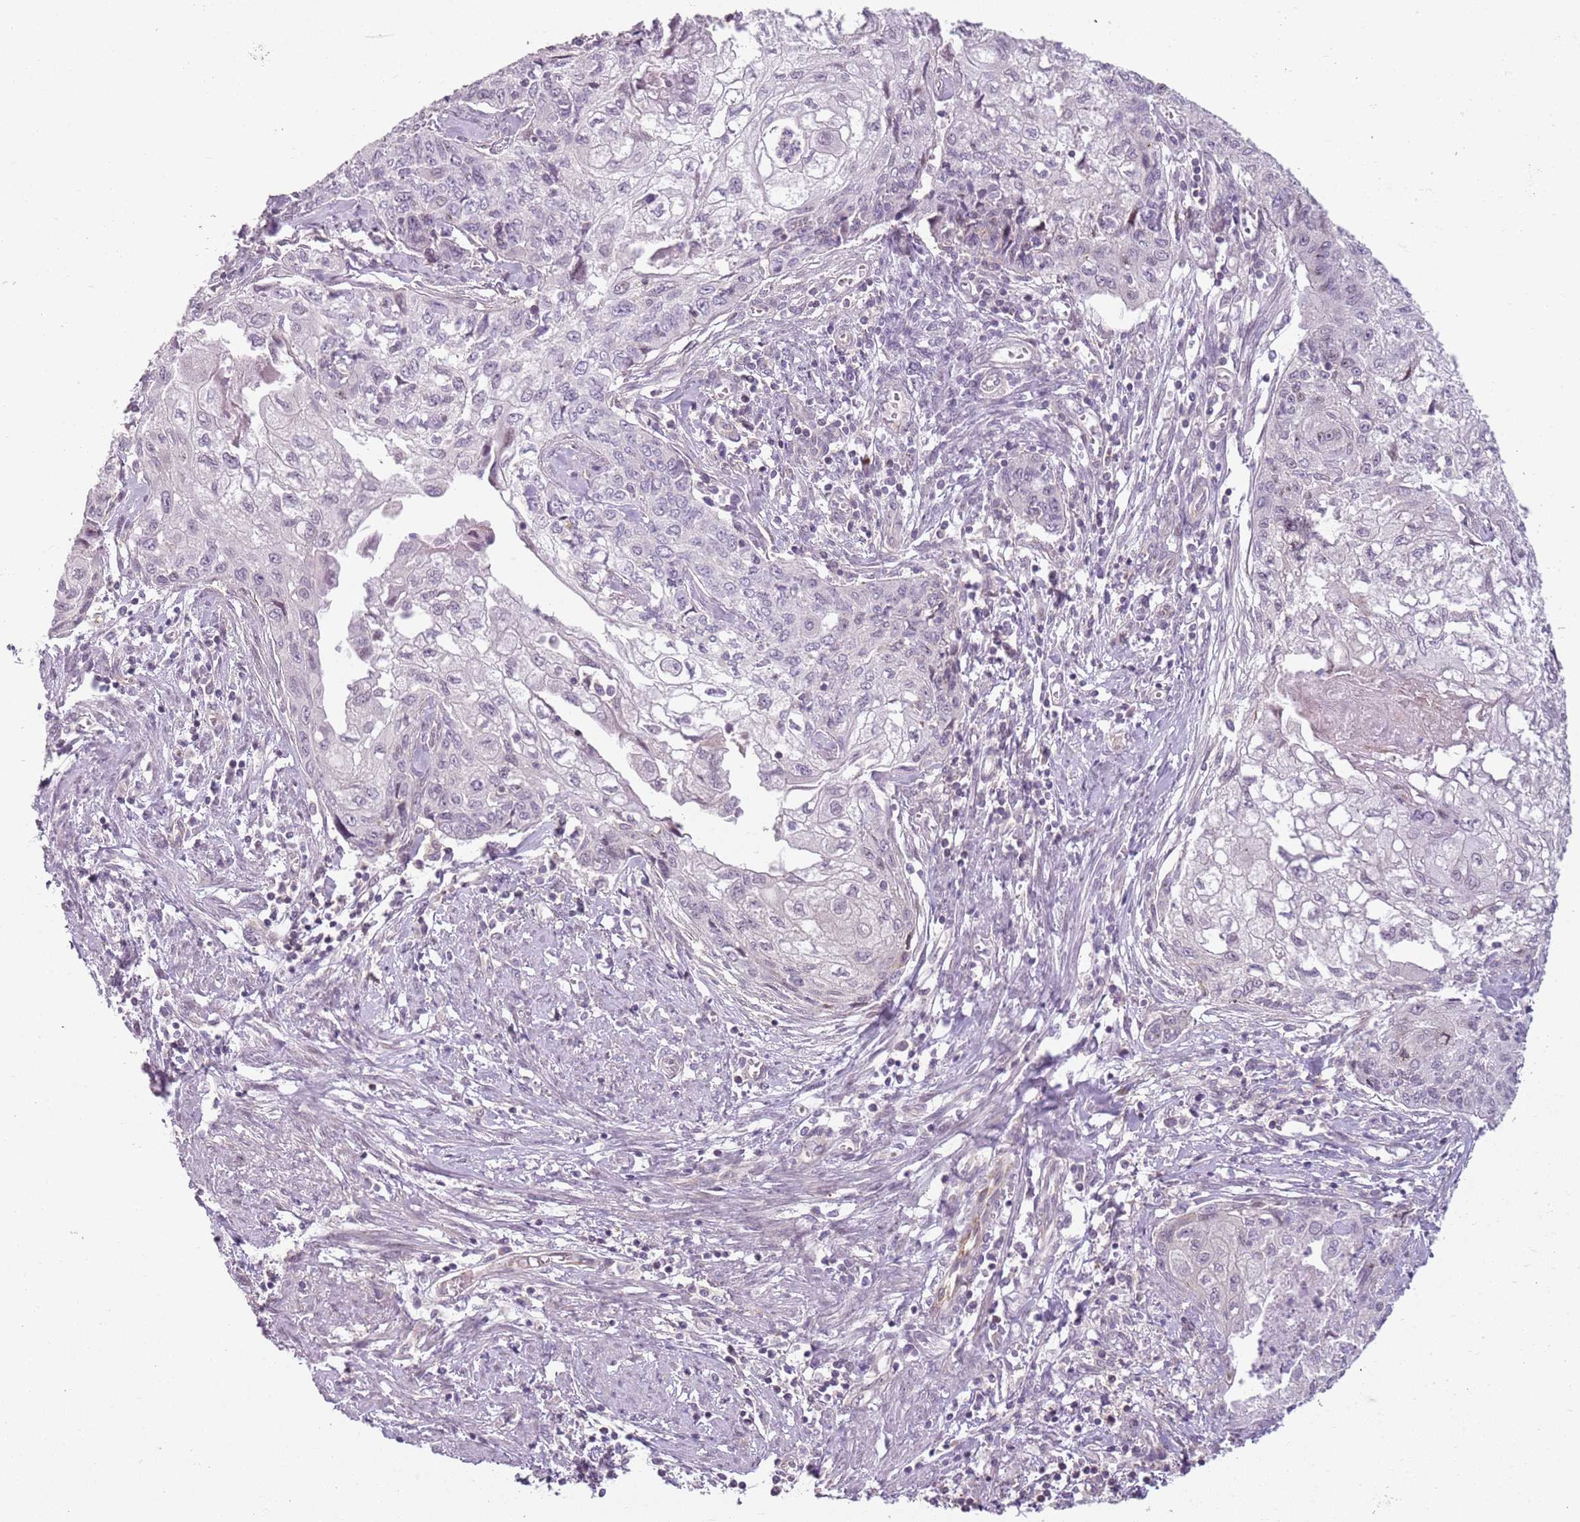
{"staining": {"intensity": "negative", "quantity": "none", "location": "none"}, "tissue": "cervical cancer", "cell_type": "Tumor cells", "image_type": "cancer", "snomed": [{"axis": "morphology", "description": "Squamous cell carcinoma, NOS"}, {"axis": "topography", "description": "Cervix"}], "caption": "Immunohistochemistry (IHC) image of neoplastic tissue: cervical cancer (squamous cell carcinoma) stained with DAB exhibits no significant protein positivity in tumor cells.", "gene": "DEFB116", "patient": {"sex": "female", "age": 67}}